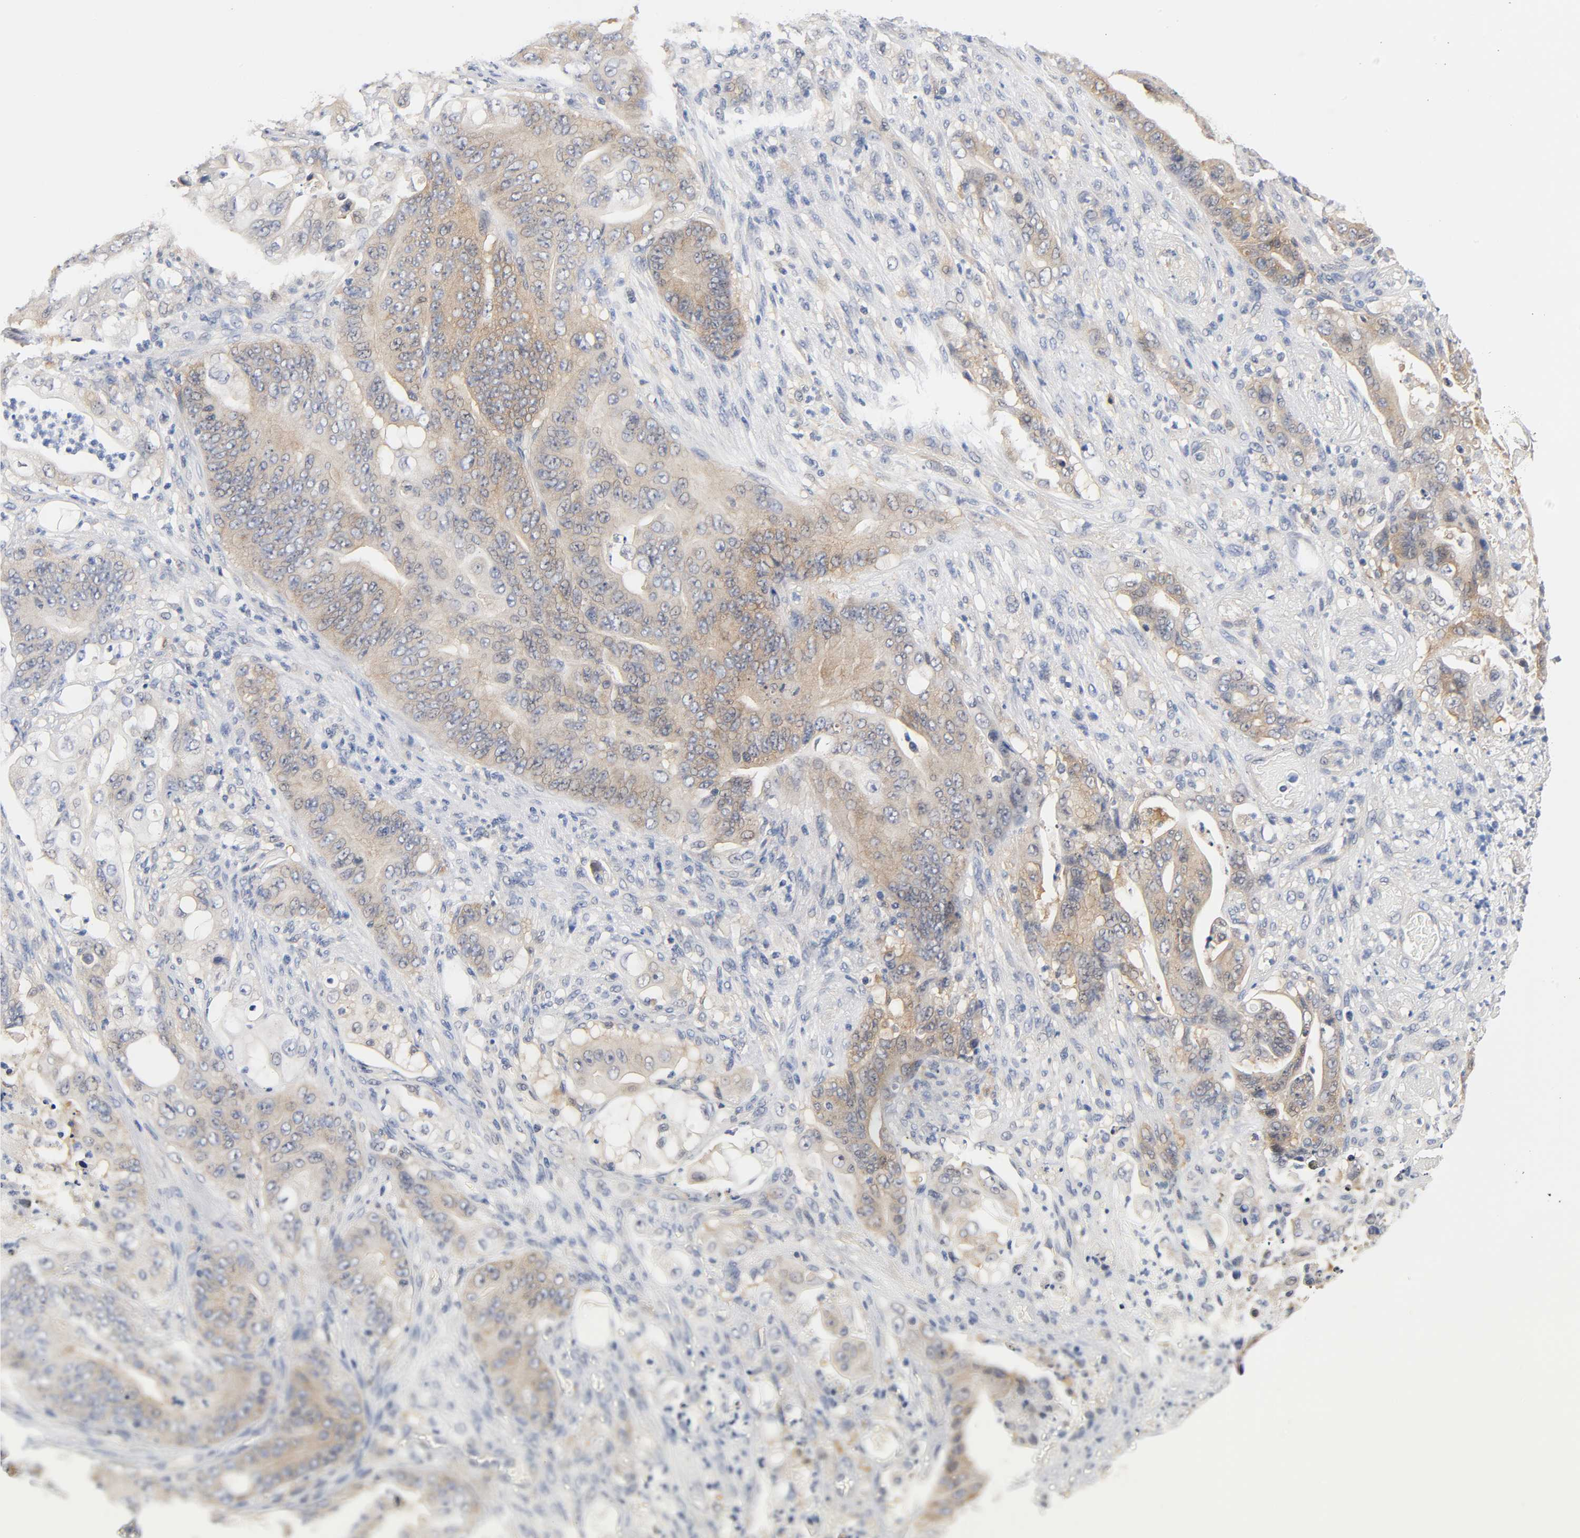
{"staining": {"intensity": "weak", "quantity": ">75%", "location": "cytoplasmic/membranous"}, "tissue": "stomach cancer", "cell_type": "Tumor cells", "image_type": "cancer", "snomed": [{"axis": "morphology", "description": "Adenocarcinoma, NOS"}, {"axis": "topography", "description": "Stomach"}], "caption": "High-magnification brightfield microscopy of stomach cancer stained with DAB (brown) and counterstained with hematoxylin (blue). tumor cells exhibit weak cytoplasmic/membranous staining is appreciated in about>75% of cells.", "gene": "FYN", "patient": {"sex": "female", "age": 73}}